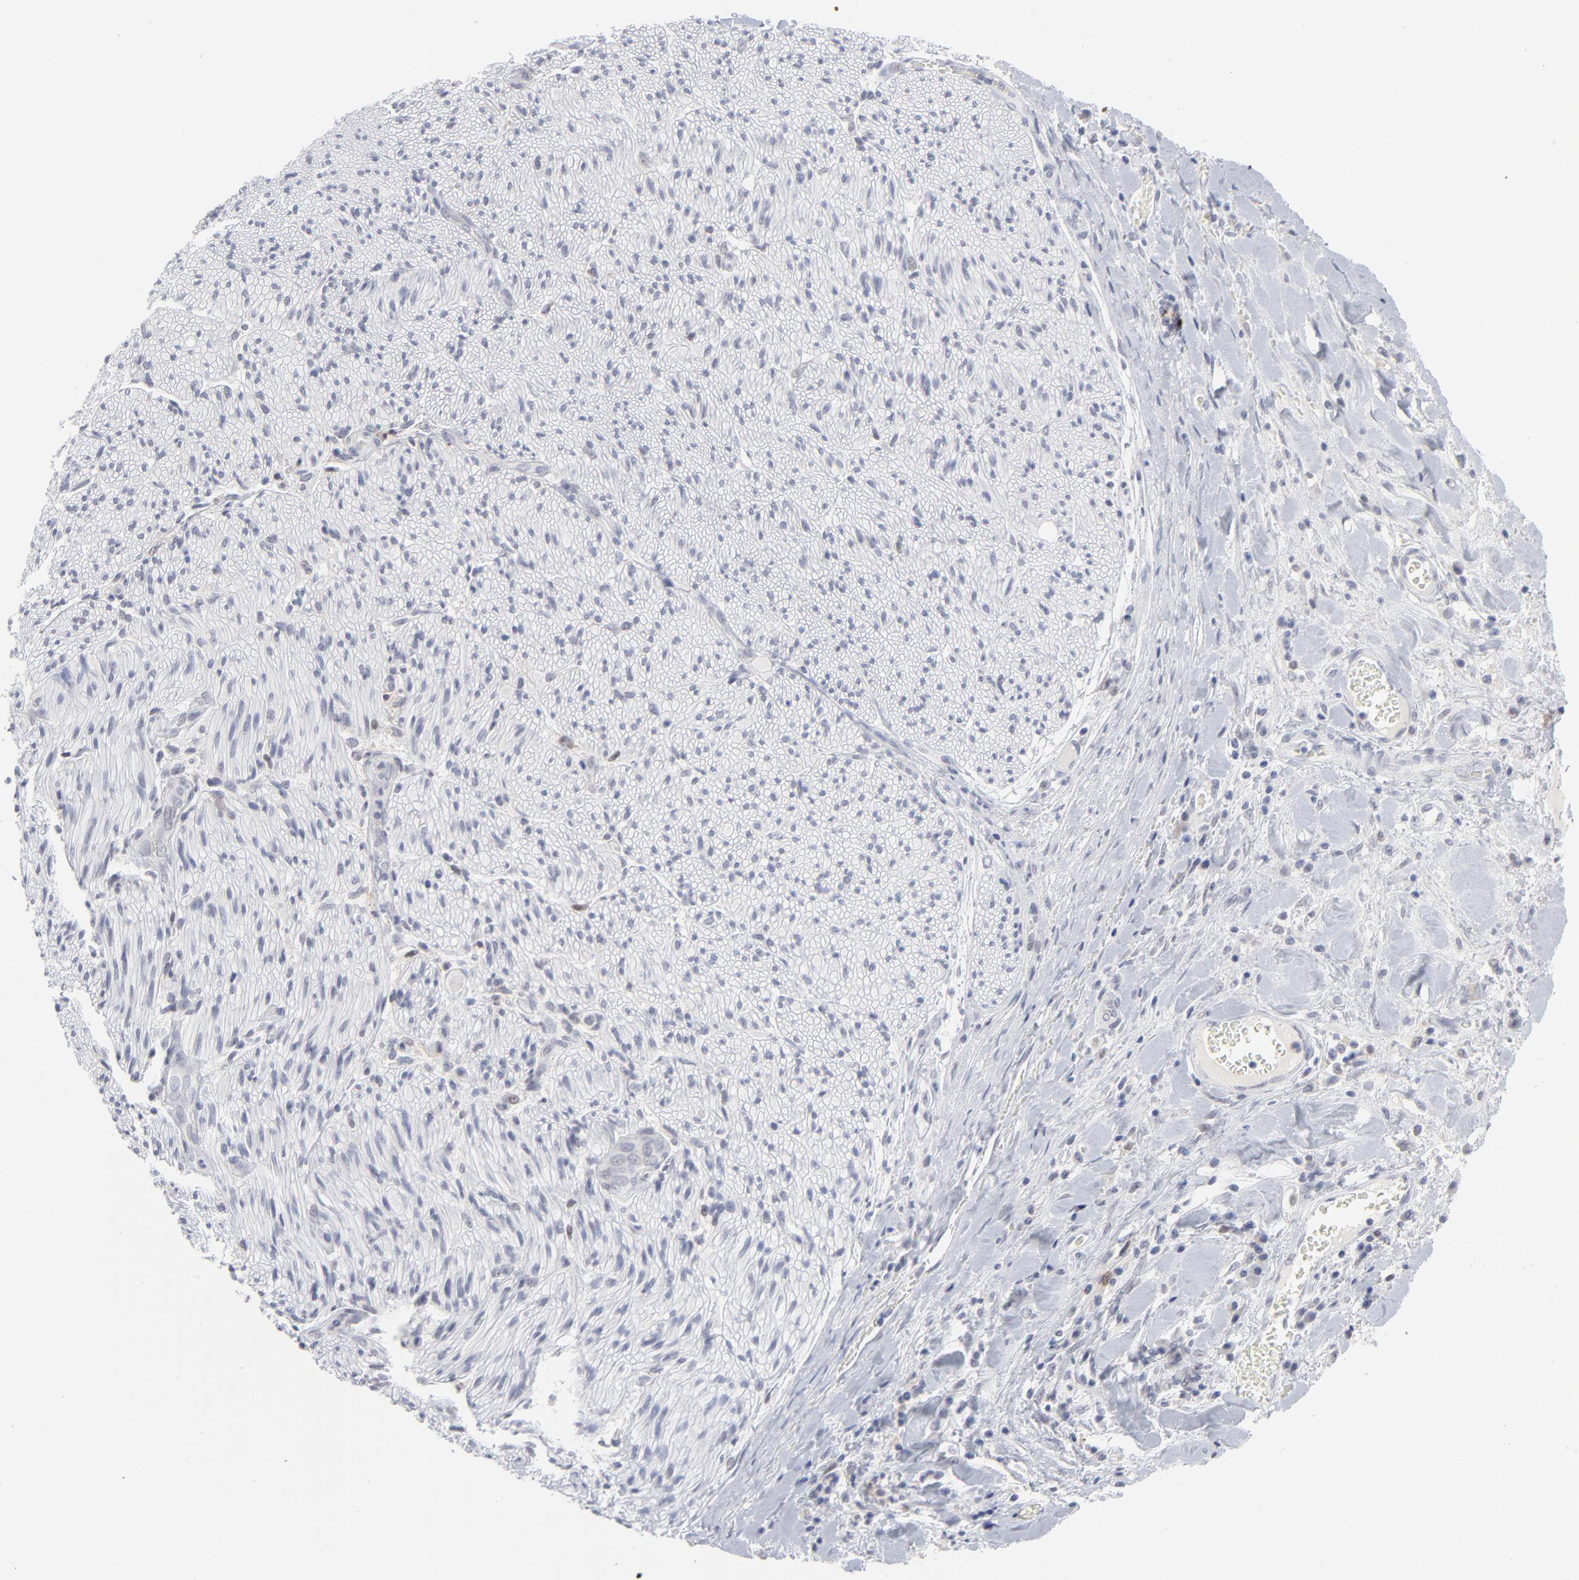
{"staining": {"intensity": "negative", "quantity": "none", "location": "none"}, "tissue": "liver cancer", "cell_type": "Tumor cells", "image_type": "cancer", "snomed": [{"axis": "morphology", "description": "Cholangiocarcinoma"}, {"axis": "topography", "description": "Liver"}], "caption": "A high-resolution micrograph shows immunohistochemistry staining of liver cancer (cholangiocarcinoma), which demonstrates no significant expression in tumor cells.", "gene": "CCR2", "patient": {"sex": "male", "age": 58}}